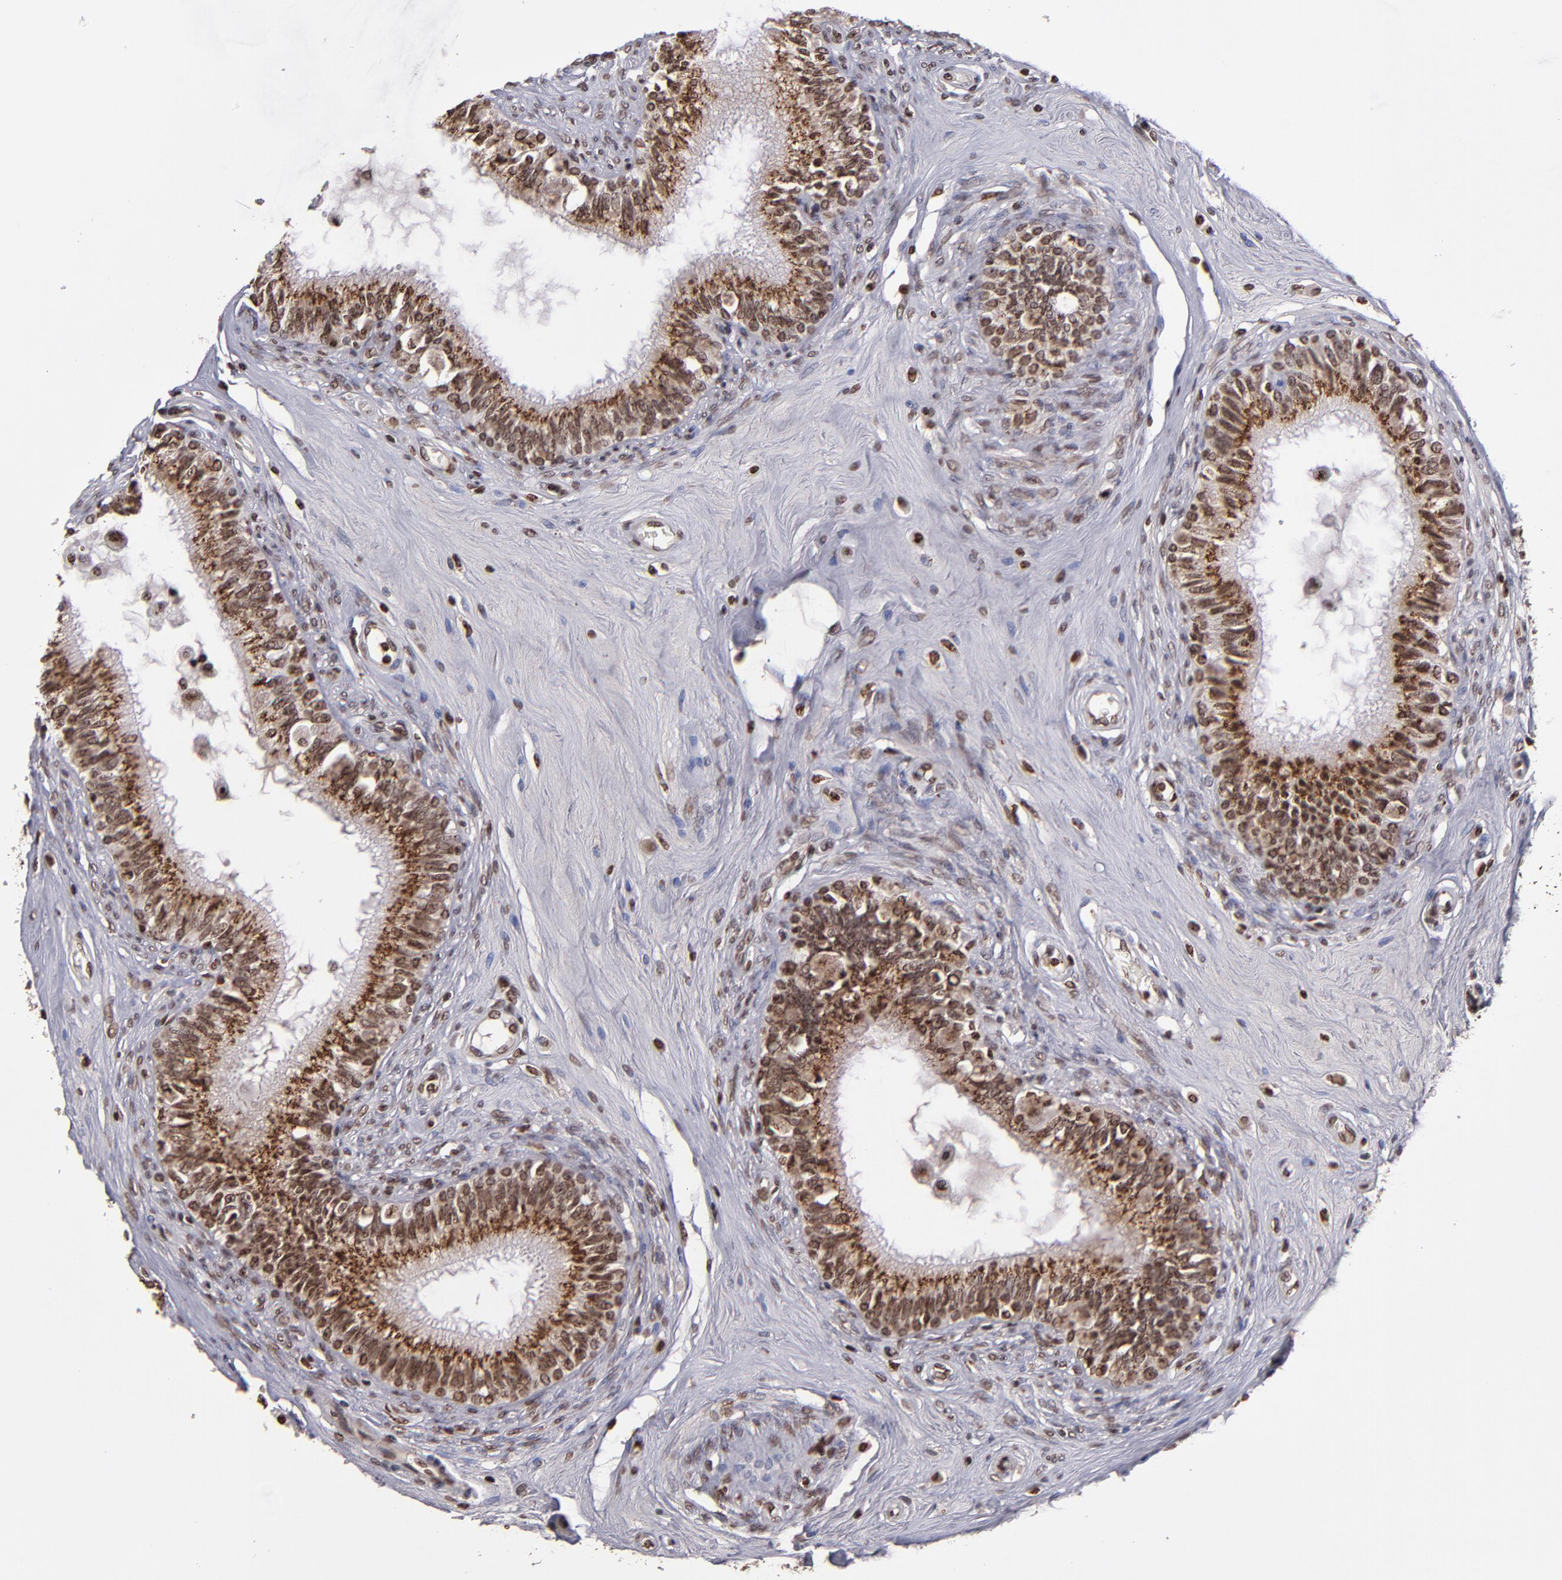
{"staining": {"intensity": "strong", "quantity": ">75%", "location": "cytoplasmic/membranous,nuclear"}, "tissue": "epididymis", "cell_type": "Glandular cells", "image_type": "normal", "snomed": [{"axis": "morphology", "description": "Normal tissue, NOS"}, {"axis": "morphology", "description": "Inflammation, NOS"}, {"axis": "topography", "description": "Epididymis"}], "caption": "Protein staining displays strong cytoplasmic/membranous,nuclear staining in approximately >75% of glandular cells in benign epididymis. The staining was performed using DAB, with brown indicating positive protein expression. Nuclei are stained blue with hematoxylin.", "gene": "CSDC2", "patient": {"sex": "male", "age": 84}}